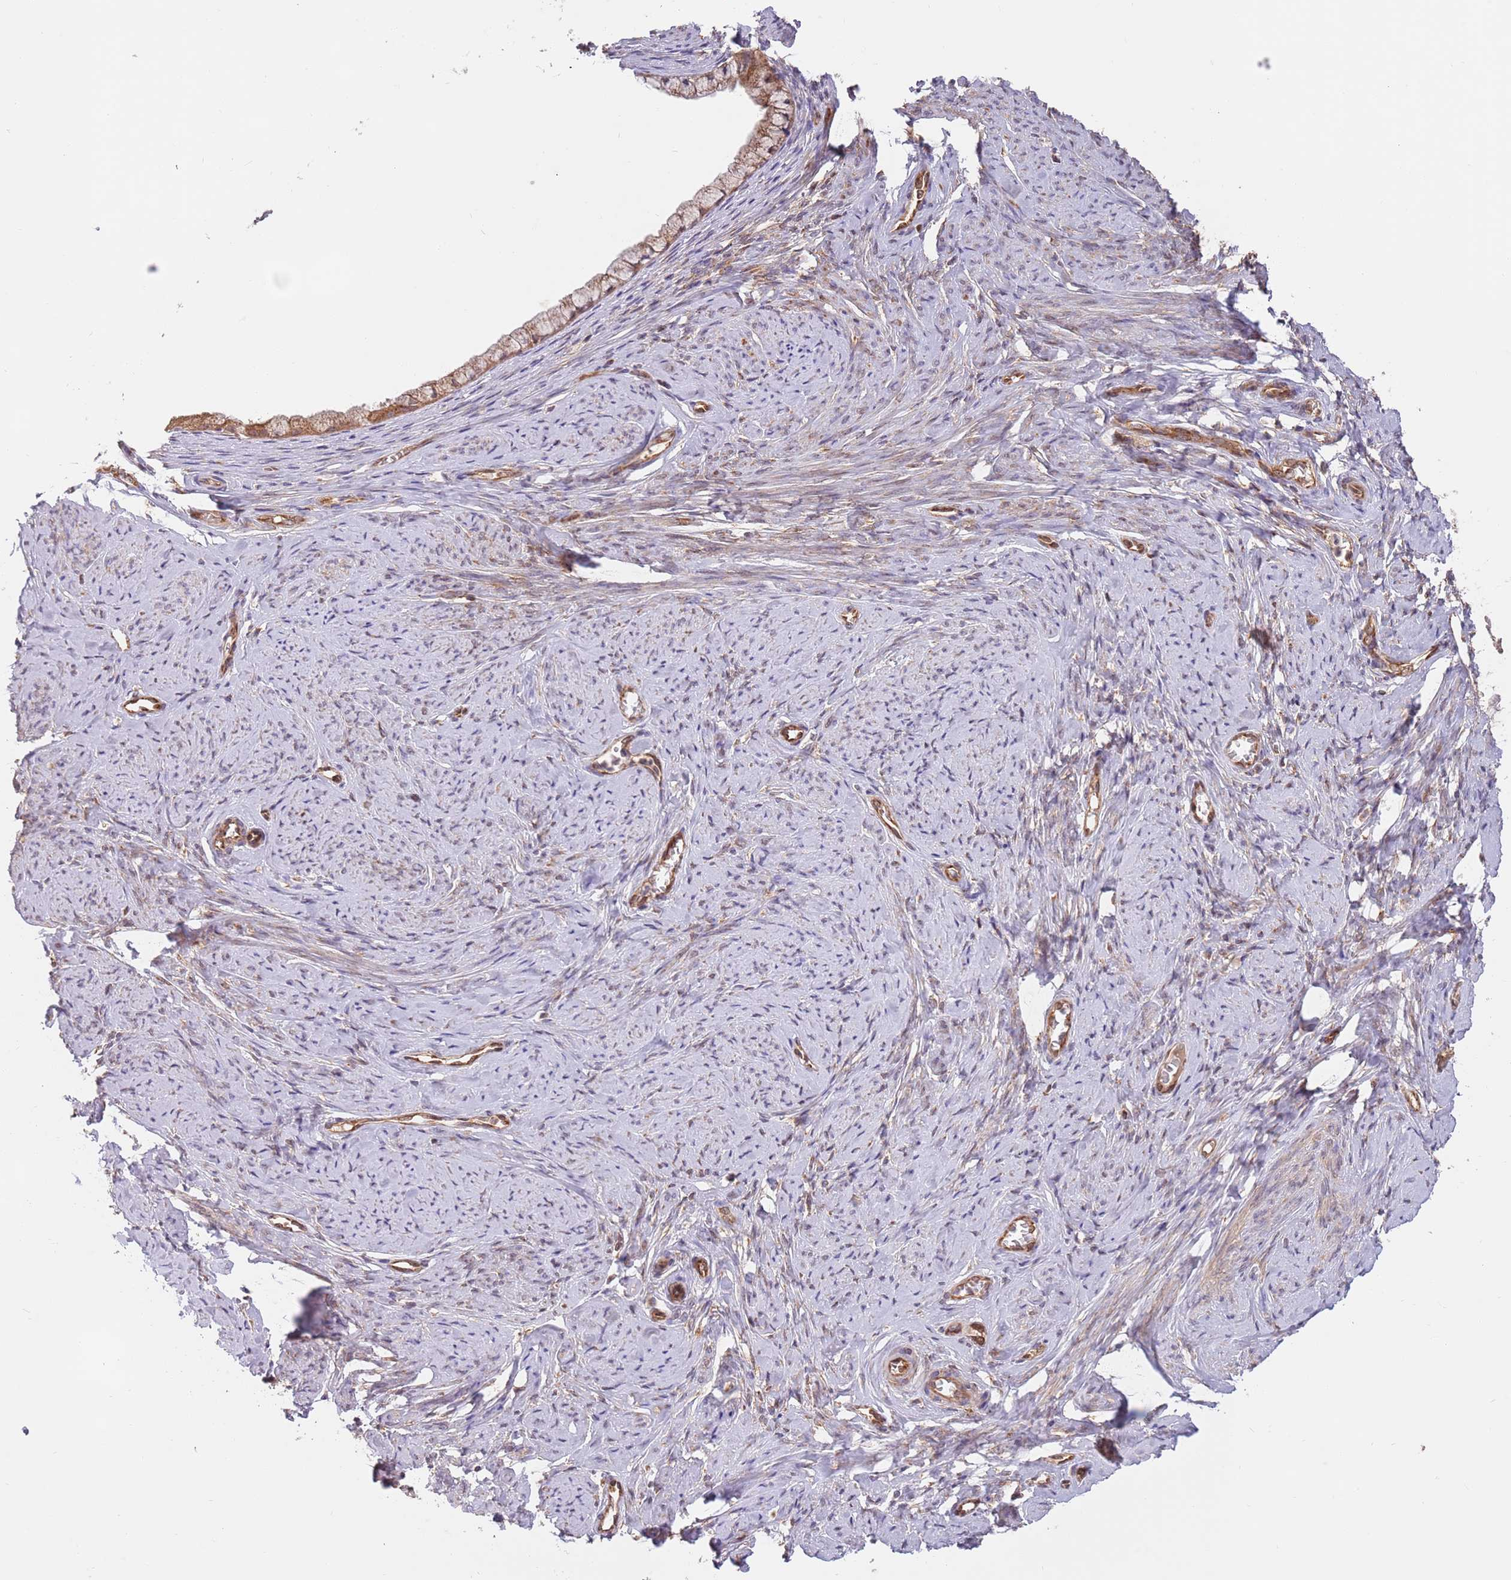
{"staining": {"intensity": "moderate", "quantity": ">75%", "location": "cytoplasmic/membranous"}, "tissue": "cervix", "cell_type": "Glandular cells", "image_type": "normal", "snomed": [{"axis": "morphology", "description": "Normal tissue, NOS"}, {"axis": "topography", "description": "Cervix"}], "caption": "Immunohistochemical staining of unremarkable human cervix displays moderate cytoplasmic/membranous protein staining in approximately >75% of glandular cells.", "gene": "GUK1", "patient": {"sex": "female", "age": 42}}